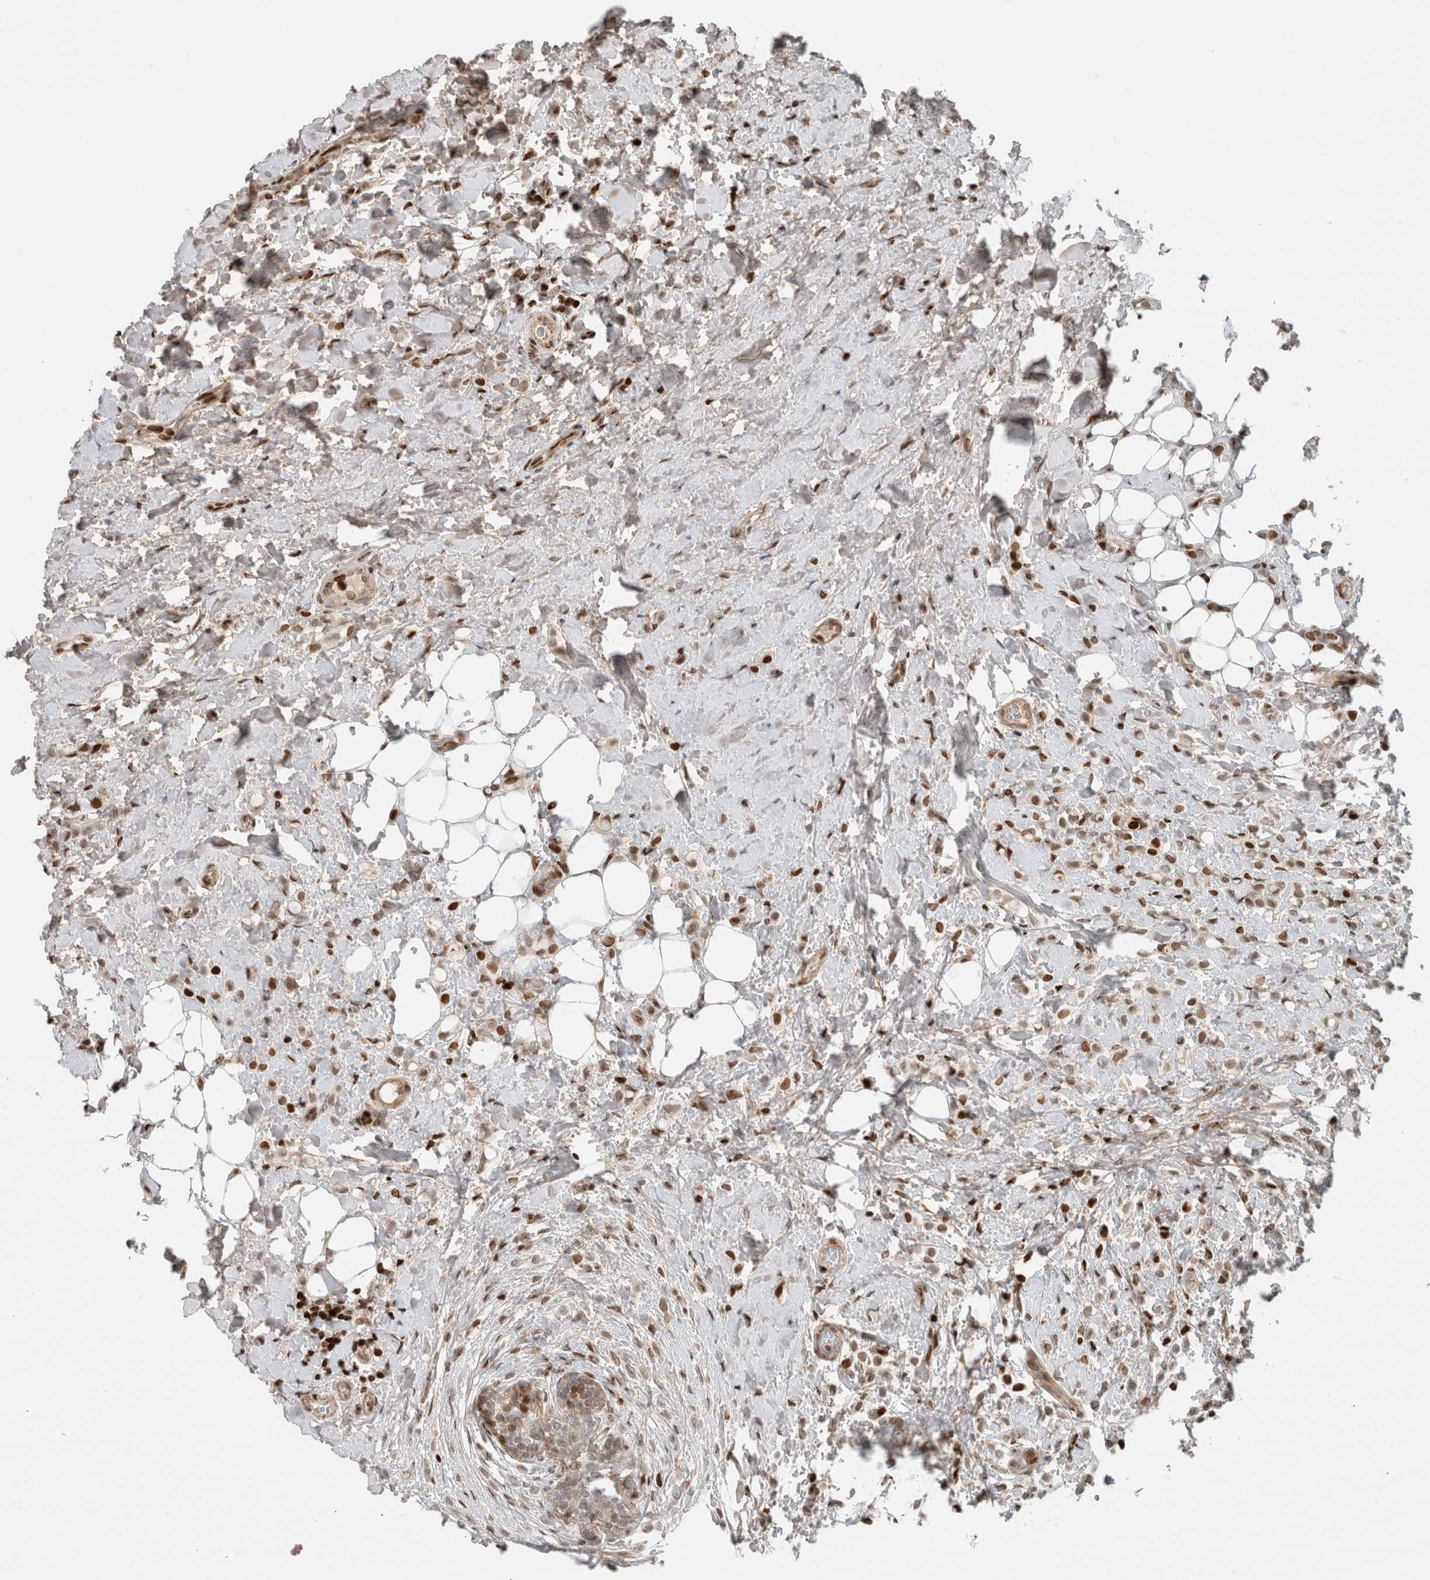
{"staining": {"intensity": "moderate", "quantity": "25%-75%", "location": "nuclear"}, "tissue": "breast cancer", "cell_type": "Tumor cells", "image_type": "cancer", "snomed": [{"axis": "morphology", "description": "Normal tissue, NOS"}, {"axis": "morphology", "description": "Lobular carcinoma"}, {"axis": "topography", "description": "Breast"}], "caption": "Immunohistochemical staining of human breast cancer (lobular carcinoma) displays medium levels of moderate nuclear positivity in about 25%-75% of tumor cells.", "gene": "GINS4", "patient": {"sex": "female", "age": 50}}